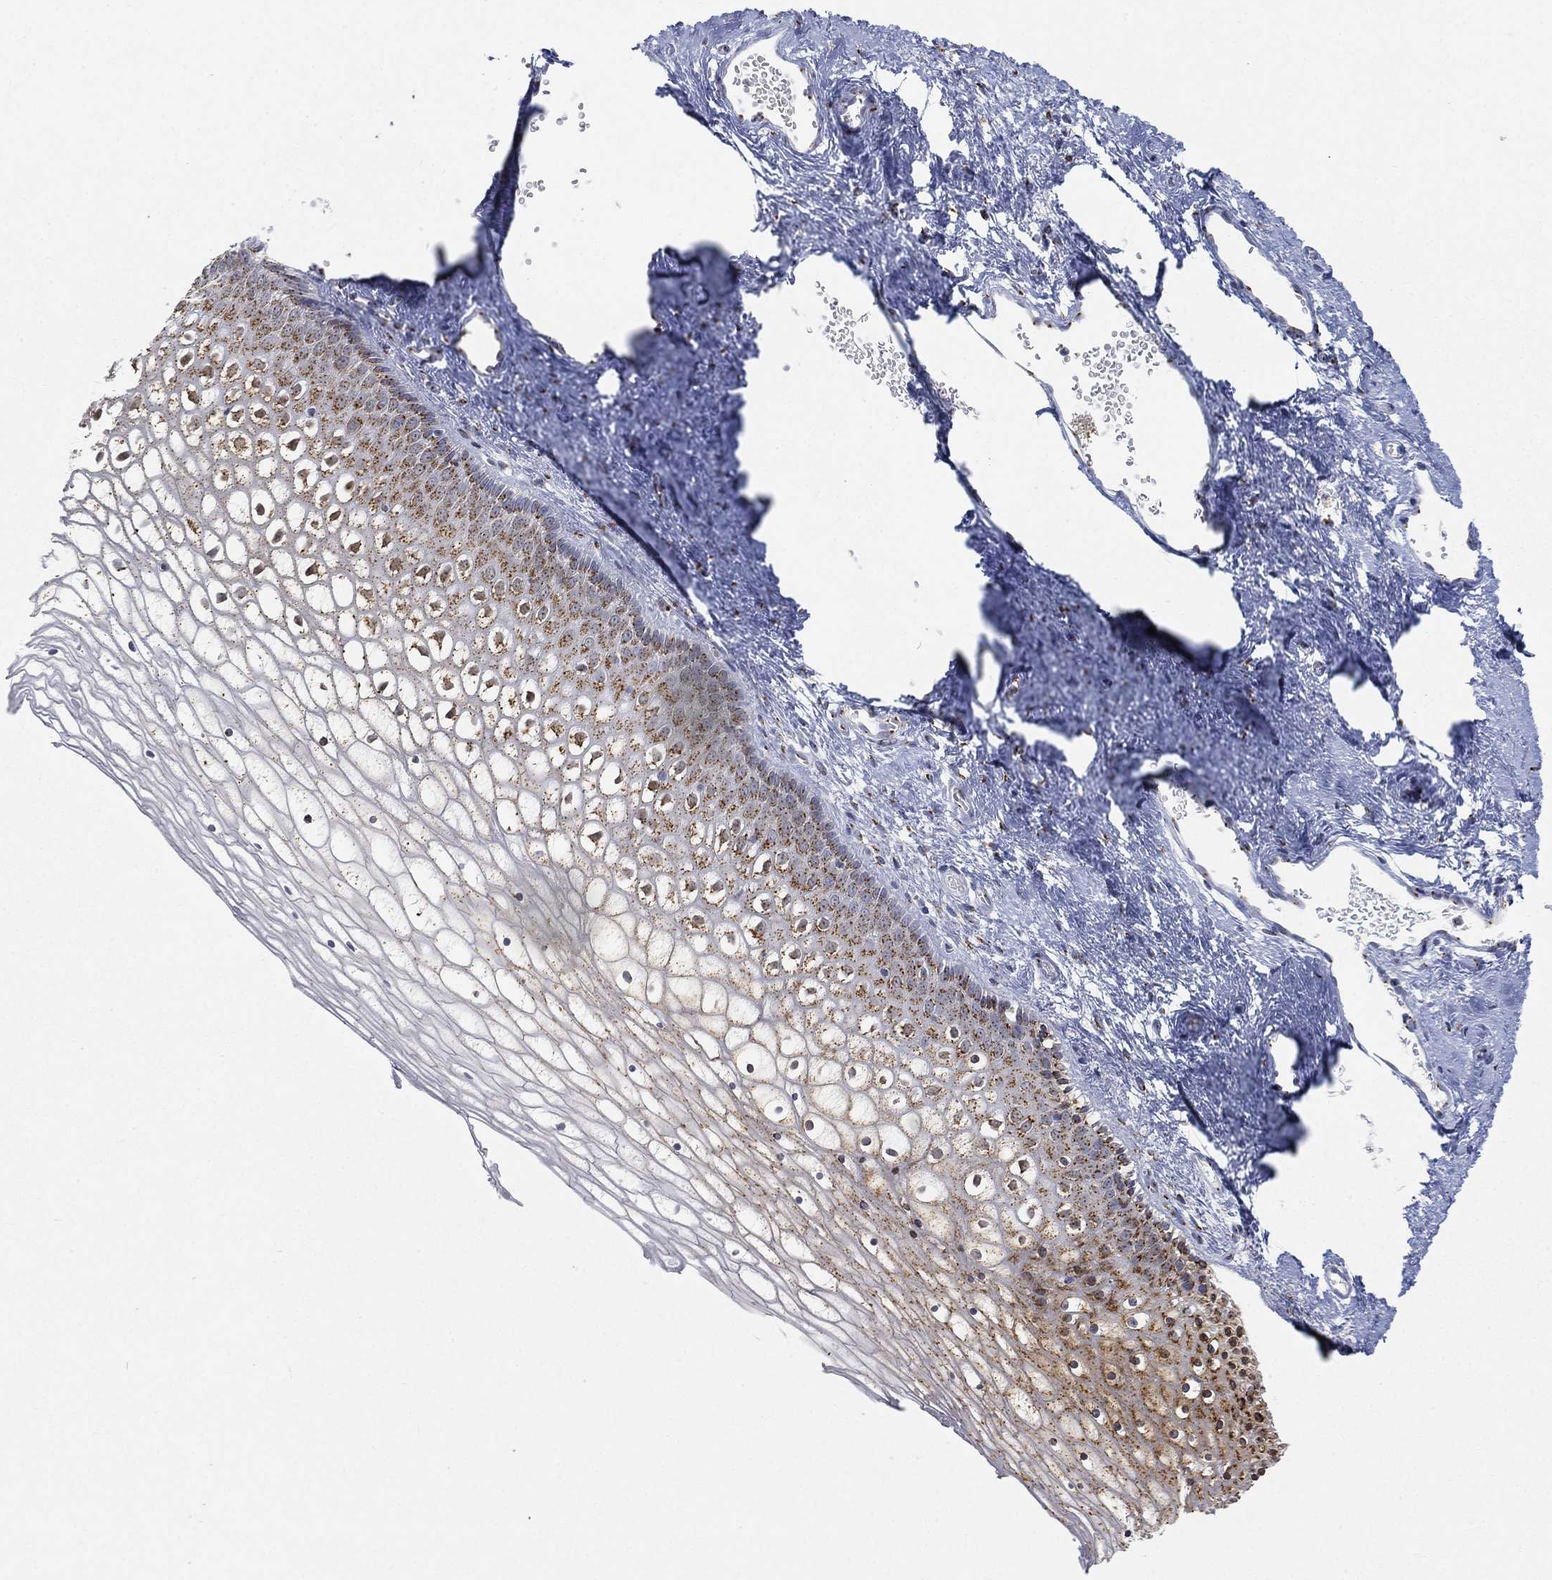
{"staining": {"intensity": "moderate", "quantity": ">75%", "location": "cytoplasmic/membranous"}, "tissue": "vagina", "cell_type": "Squamous epithelial cells", "image_type": "normal", "snomed": [{"axis": "morphology", "description": "Normal tissue, NOS"}, {"axis": "topography", "description": "Vagina"}], "caption": "Vagina stained for a protein demonstrates moderate cytoplasmic/membranous positivity in squamous epithelial cells. The protein of interest is stained brown, and the nuclei are stained in blue (DAB IHC with brightfield microscopy, high magnification).", "gene": "TICAM1", "patient": {"sex": "female", "age": 32}}